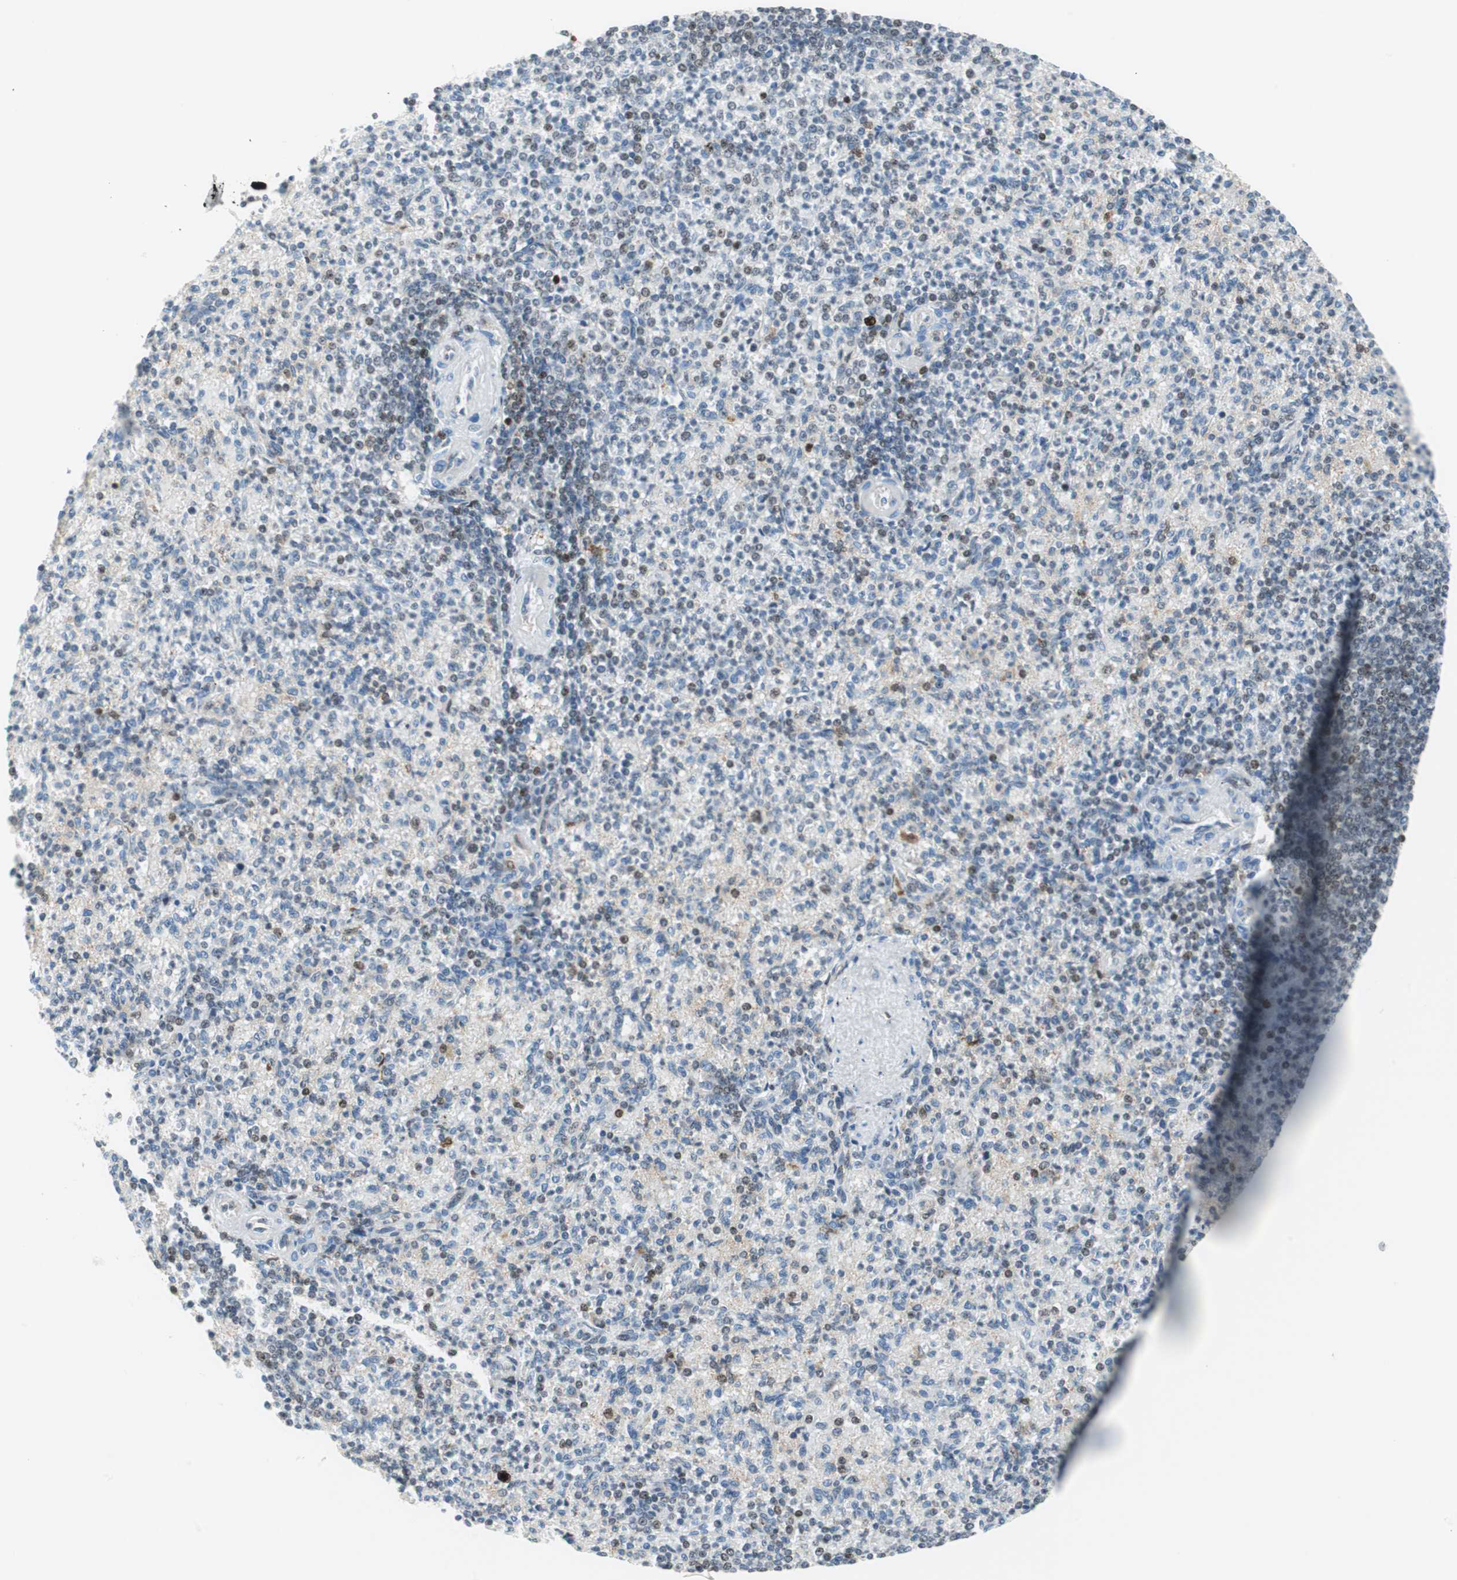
{"staining": {"intensity": "moderate", "quantity": "<25%", "location": "nuclear"}, "tissue": "spleen", "cell_type": "Cells in red pulp", "image_type": "normal", "snomed": [{"axis": "morphology", "description": "Normal tissue, NOS"}, {"axis": "topography", "description": "Spleen"}], "caption": "Immunohistochemistry photomicrograph of benign spleen: spleen stained using immunohistochemistry (IHC) displays low levels of moderate protein expression localized specifically in the nuclear of cells in red pulp, appearing as a nuclear brown color.", "gene": "RGS10", "patient": {"sex": "female", "age": 74}}